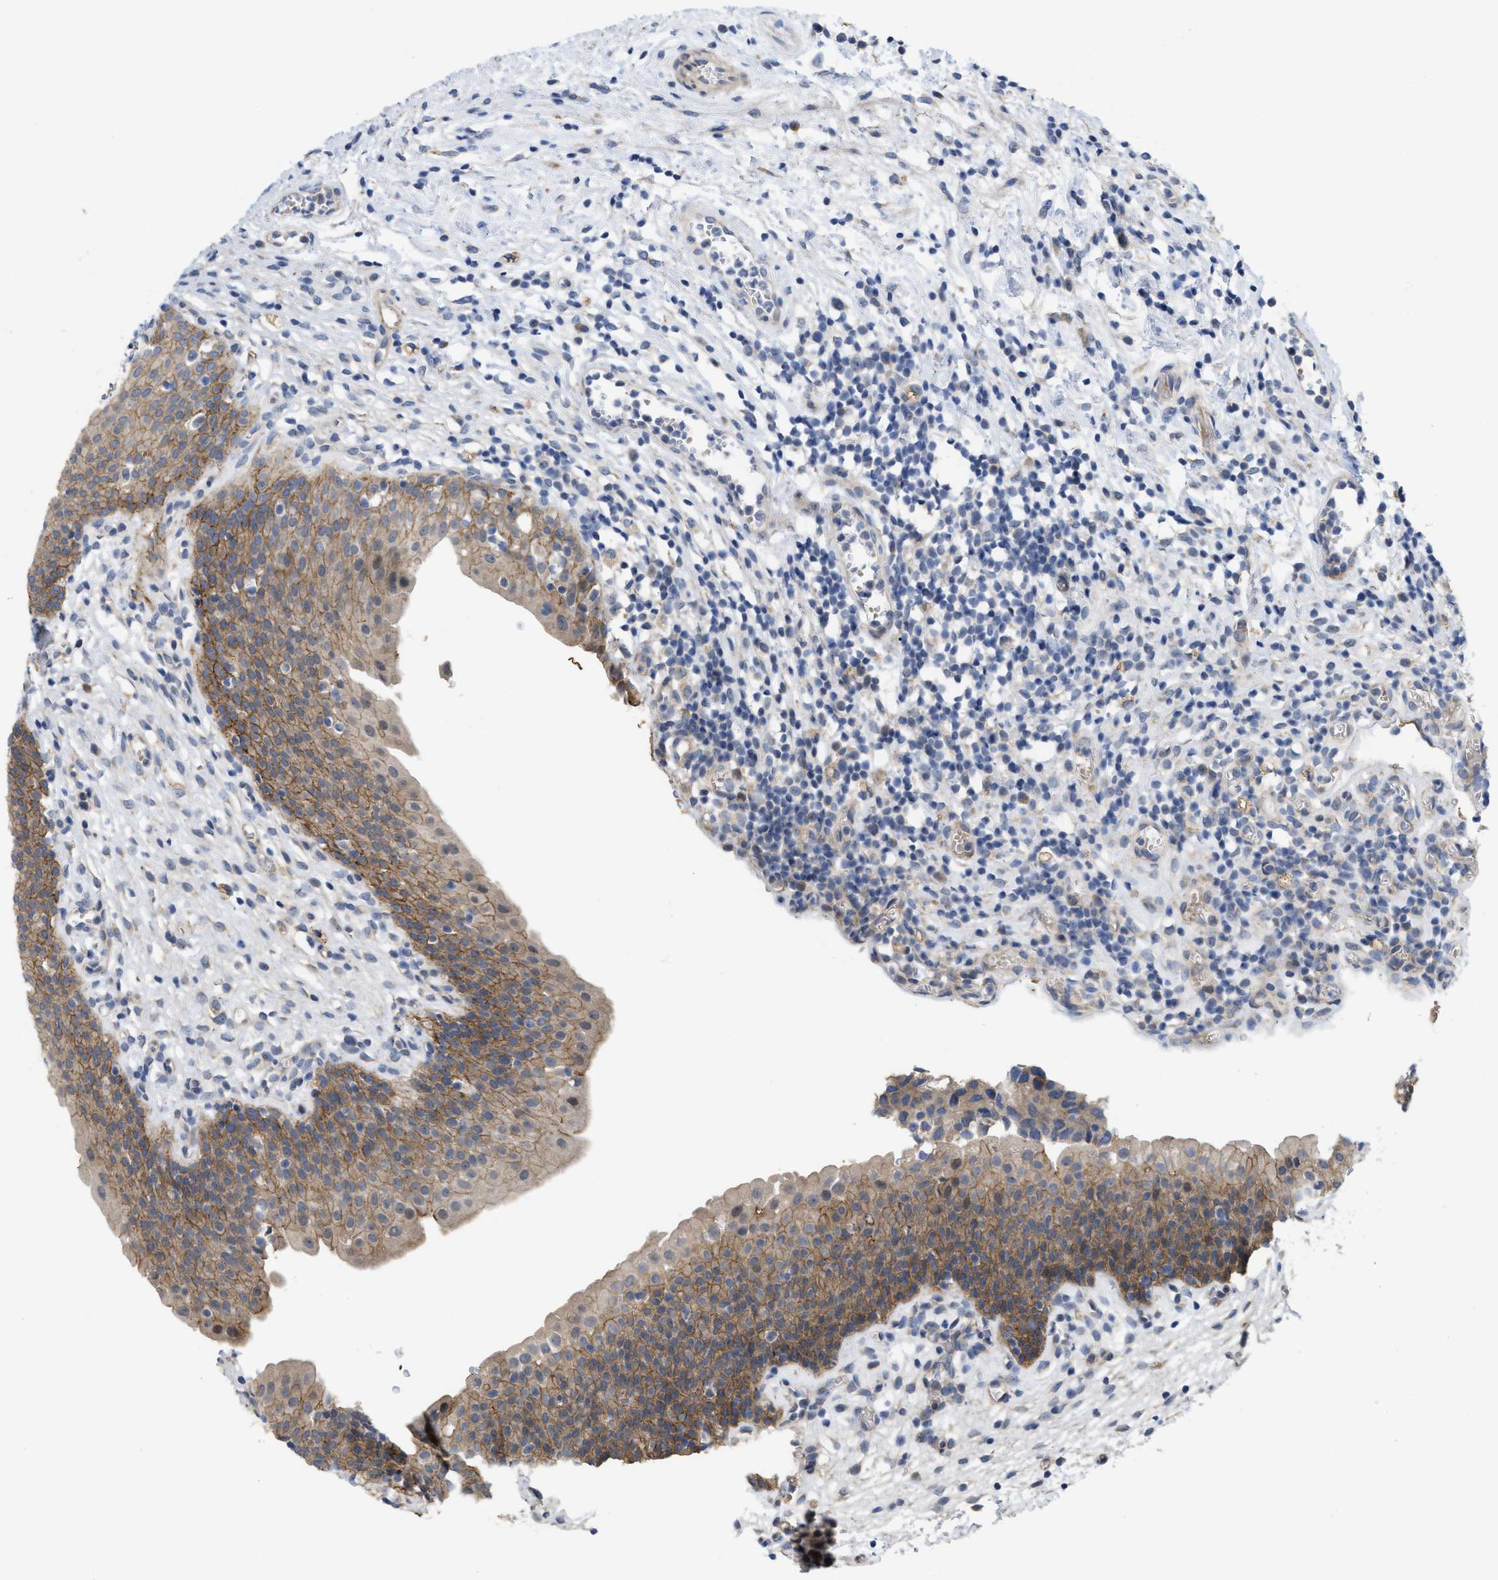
{"staining": {"intensity": "moderate", "quantity": ">75%", "location": "cytoplasmic/membranous"}, "tissue": "urinary bladder", "cell_type": "Urothelial cells", "image_type": "normal", "snomed": [{"axis": "morphology", "description": "Normal tissue, NOS"}, {"axis": "topography", "description": "Urinary bladder"}], "caption": "This image demonstrates immunohistochemistry (IHC) staining of benign human urinary bladder, with medium moderate cytoplasmic/membranous staining in approximately >75% of urothelial cells.", "gene": "CDPF1", "patient": {"sex": "male", "age": 37}}